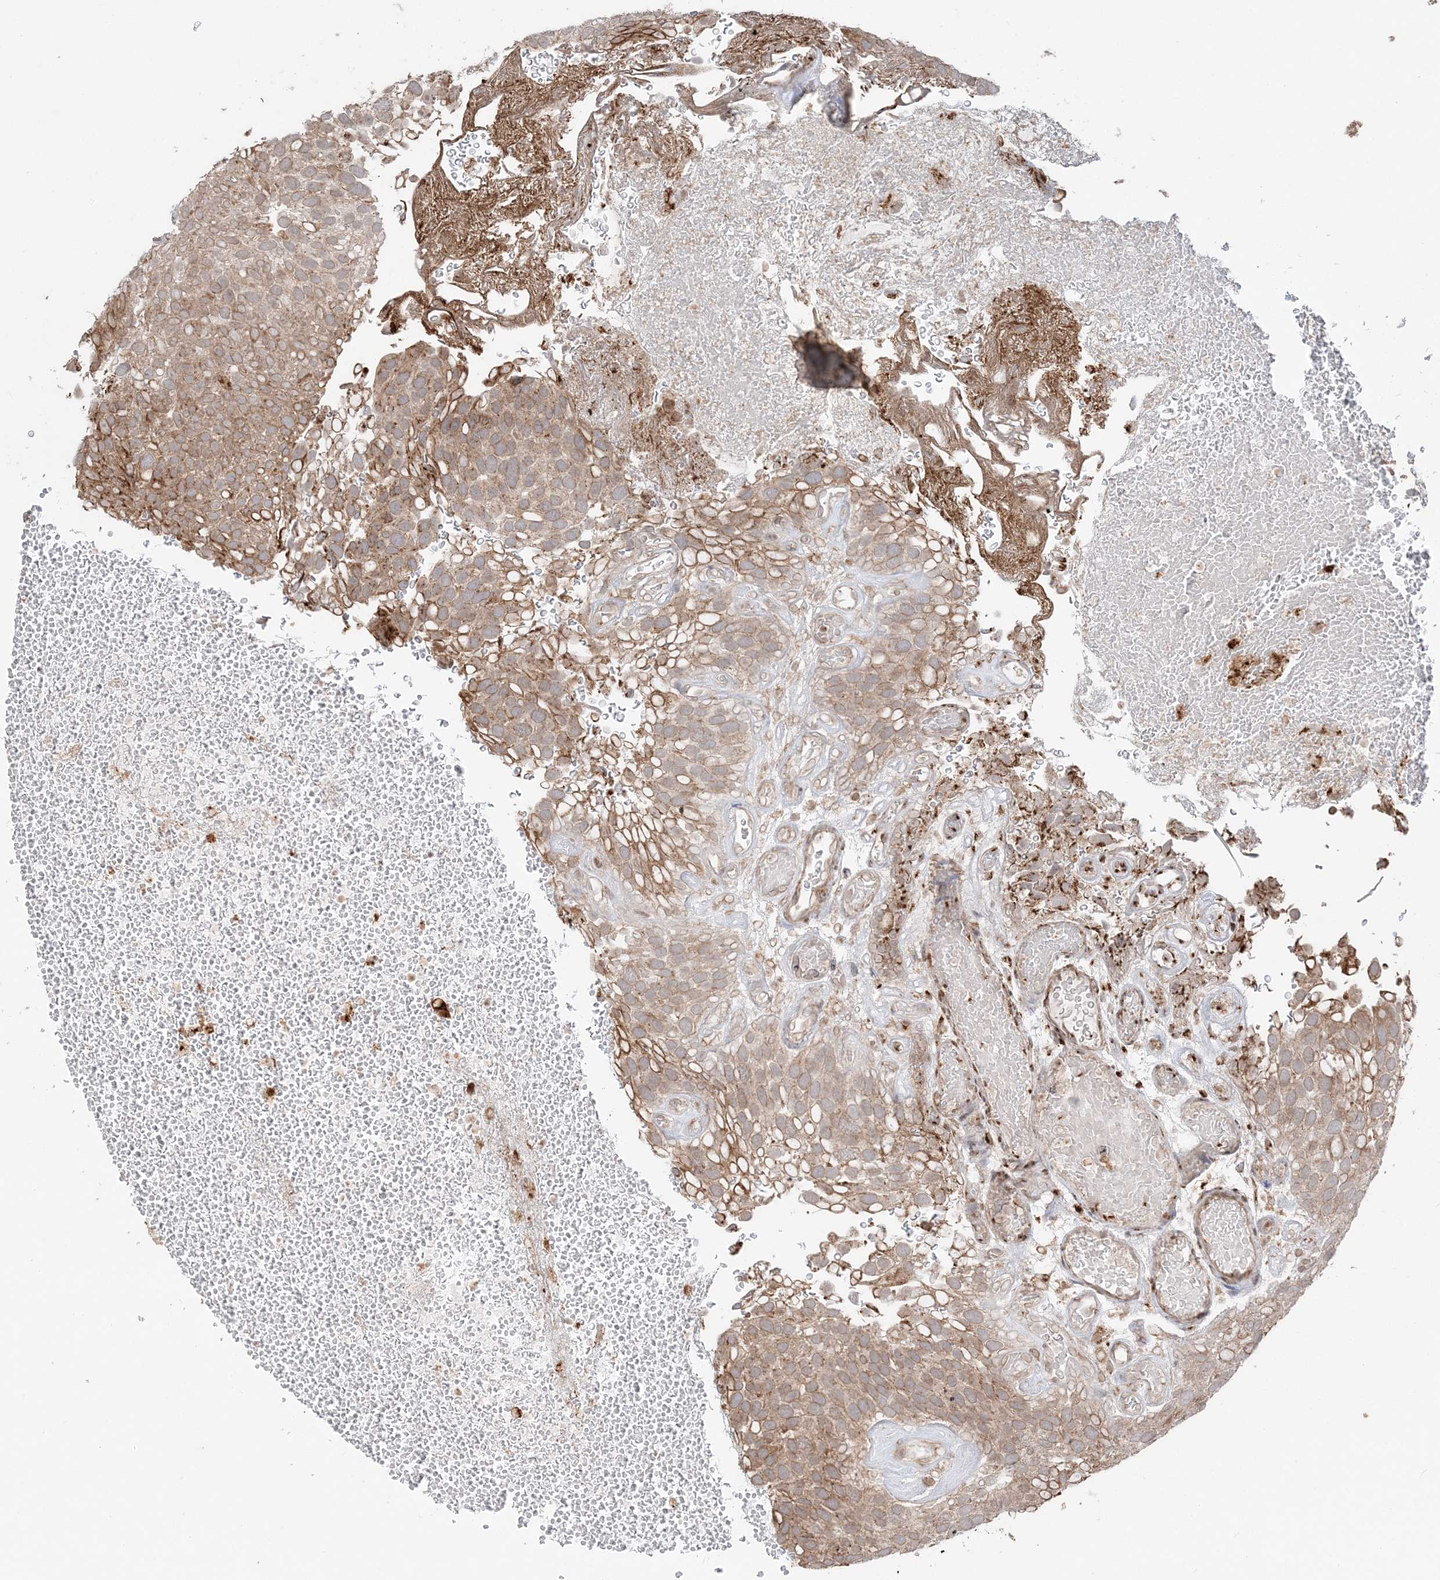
{"staining": {"intensity": "strong", "quantity": "25%-75%", "location": "cytoplasmic/membranous"}, "tissue": "urothelial cancer", "cell_type": "Tumor cells", "image_type": "cancer", "snomed": [{"axis": "morphology", "description": "Urothelial carcinoma, Low grade"}, {"axis": "topography", "description": "Urinary bladder"}], "caption": "Human urothelial cancer stained for a protein (brown) demonstrates strong cytoplasmic/membranous positive expression in approximately 25%-75% of tumor cells.", "gene": "TMED10", "patient": {"sex": "male", "age": 78}}